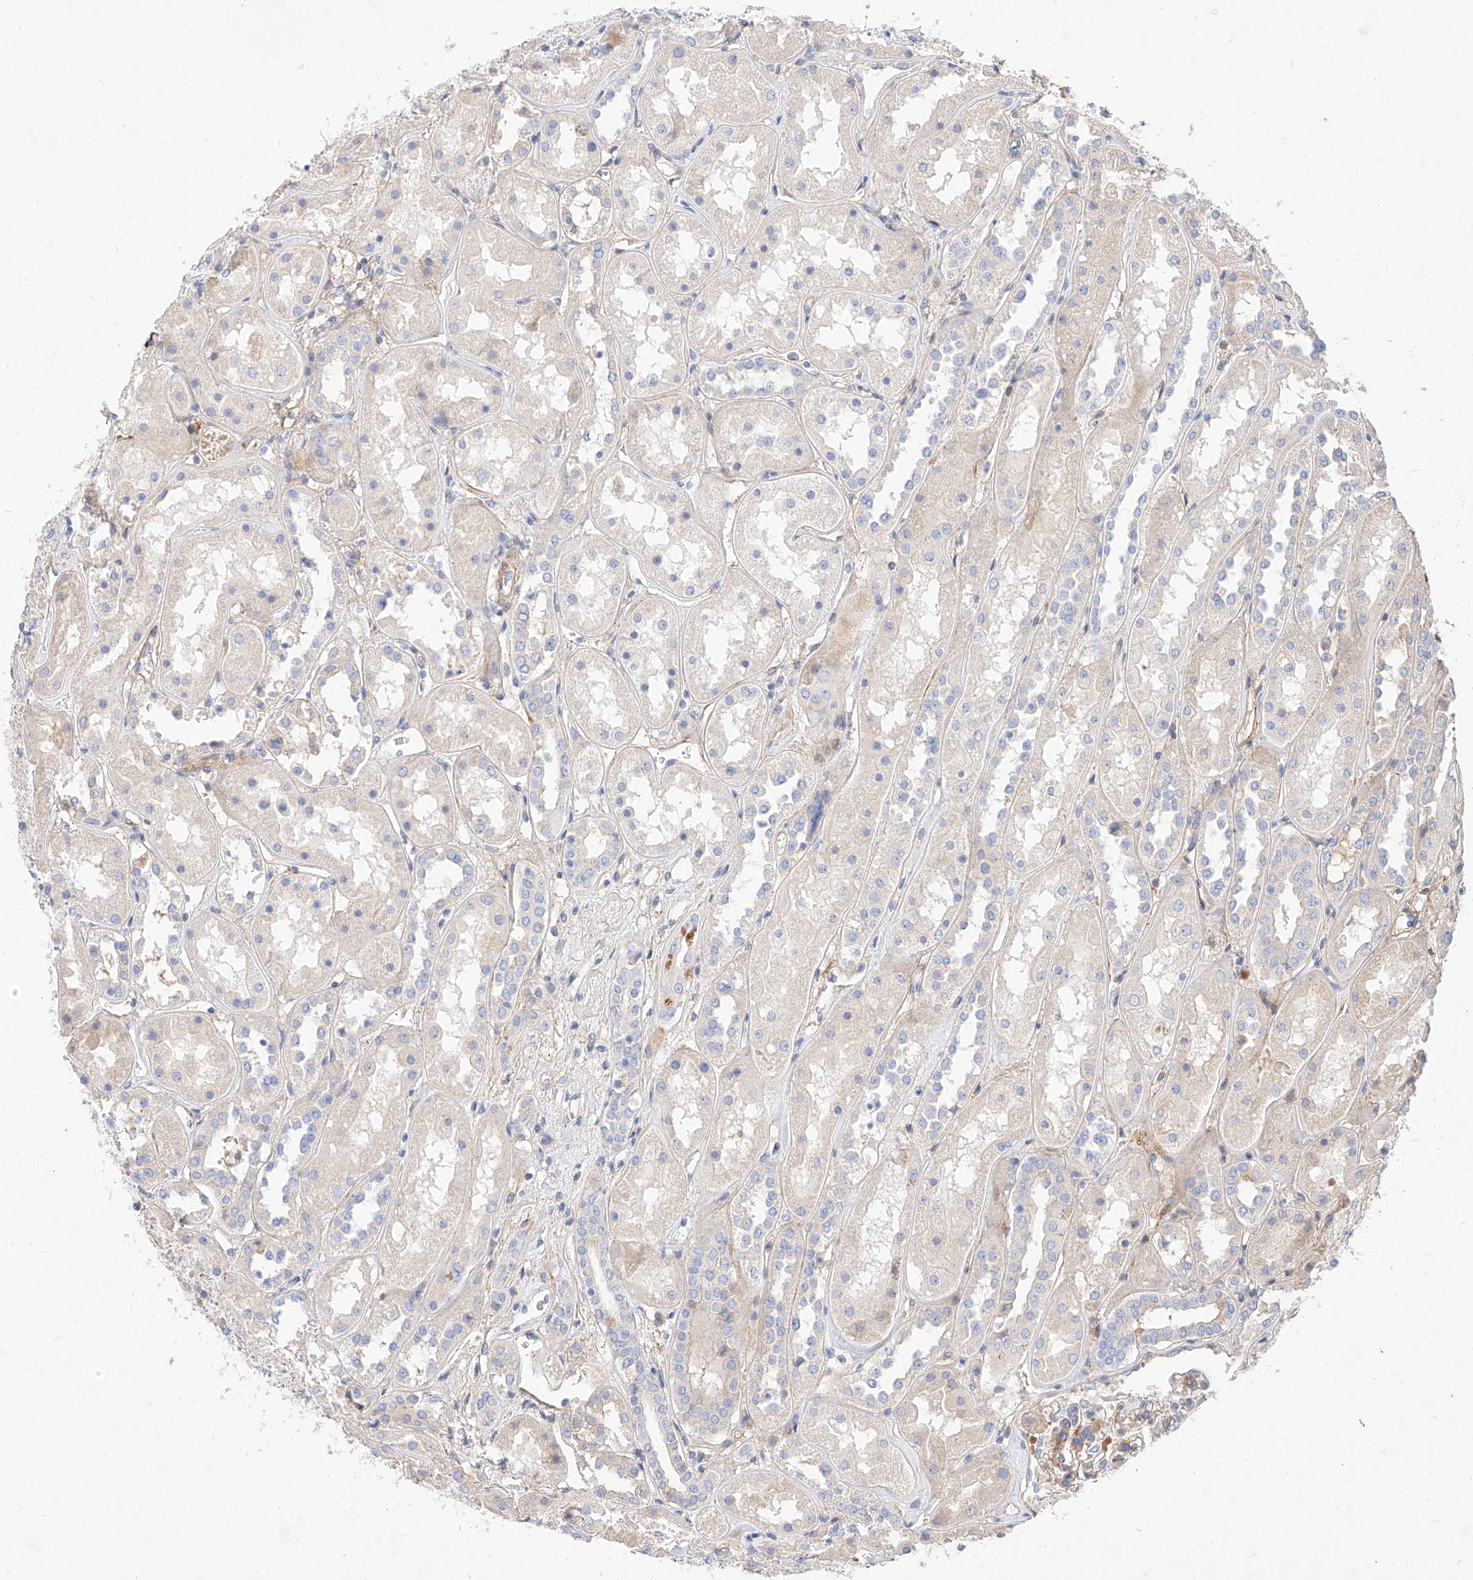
{"staining": {"intensity": "weak", "quantity": "<25%", "location": "cytoplasmic/membranous"}, "tissue": "kidney", "cell_type": "Cells in glomeruli", "image_type": "normal", "snomed": [{"axis": "morphology", "description": "Normal tissue, NOS"}, {"axis": "topography", "description": "Kidney"}], "caption": "Benign kidney was stained to show a protein in brown. There is no significant expression in cells in glomeruli. (Stains: DAB immunohistochemistry with hematoxylin counter stain, Microscopy: brightfield microscopy at high magnification).", "gene": "KCNH5", "patient": {"sex": "male", "age": 70}}